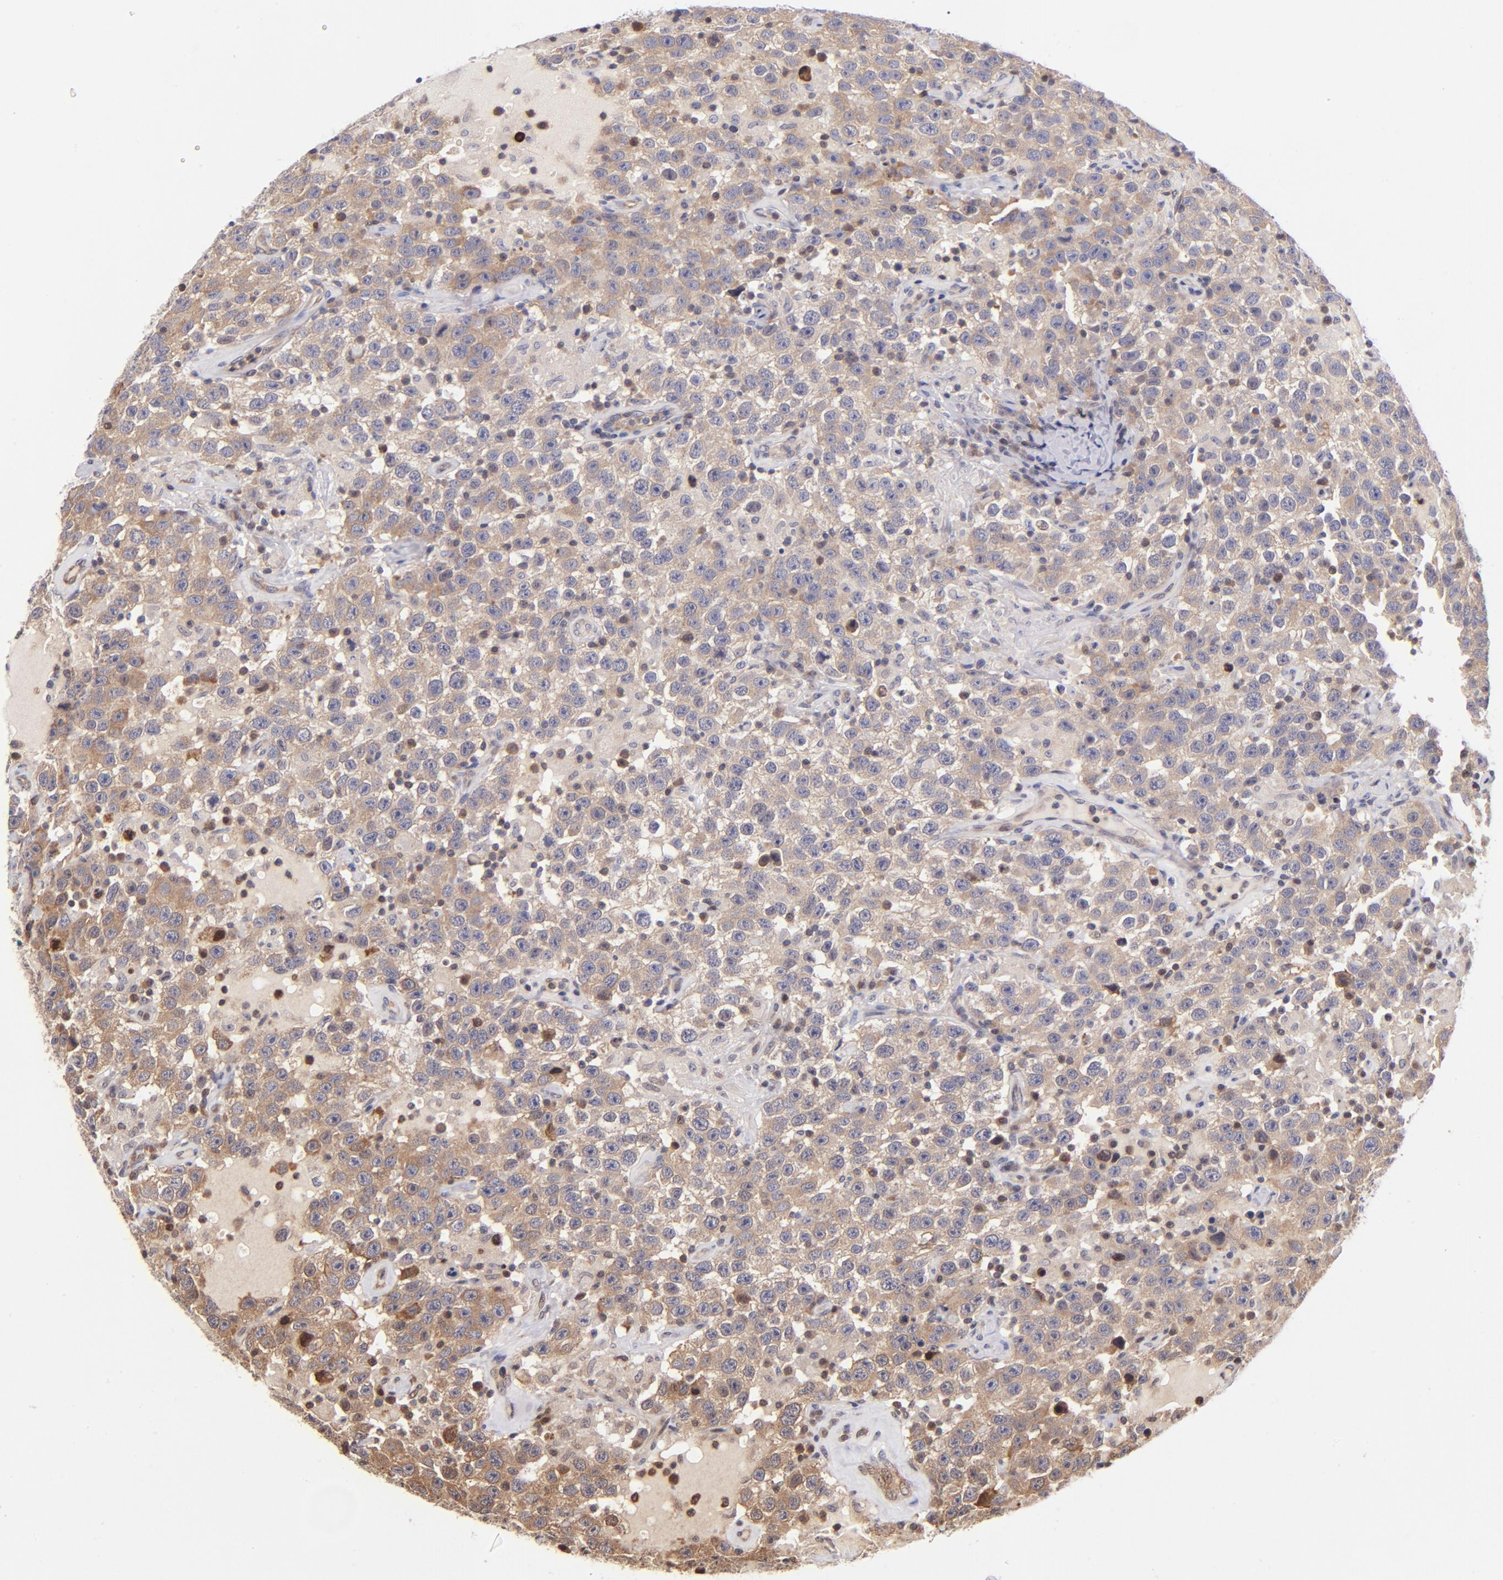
{"staining": {"intensity": "weak", "quantity": ">75%", "location": "cytoplasmic/membranous"}, "tissue": "testis cancer", "cell_type": "Tumor cells", "image_type": "cancer", "snomed": [{"axis": "morphology", "description": "Seminoma, NOS"}, {"axis": "topography", "description": "Testis"}], "caption": "A brown stain shows weak cytoplasmic/membranous expression of a protein in human testis seminoma tumor cells. The protein of interest is shown in brown color, while the nuclei are stained blue.", "gene": "YWHAB", "patient": {"sex": "male", "age": 41}}